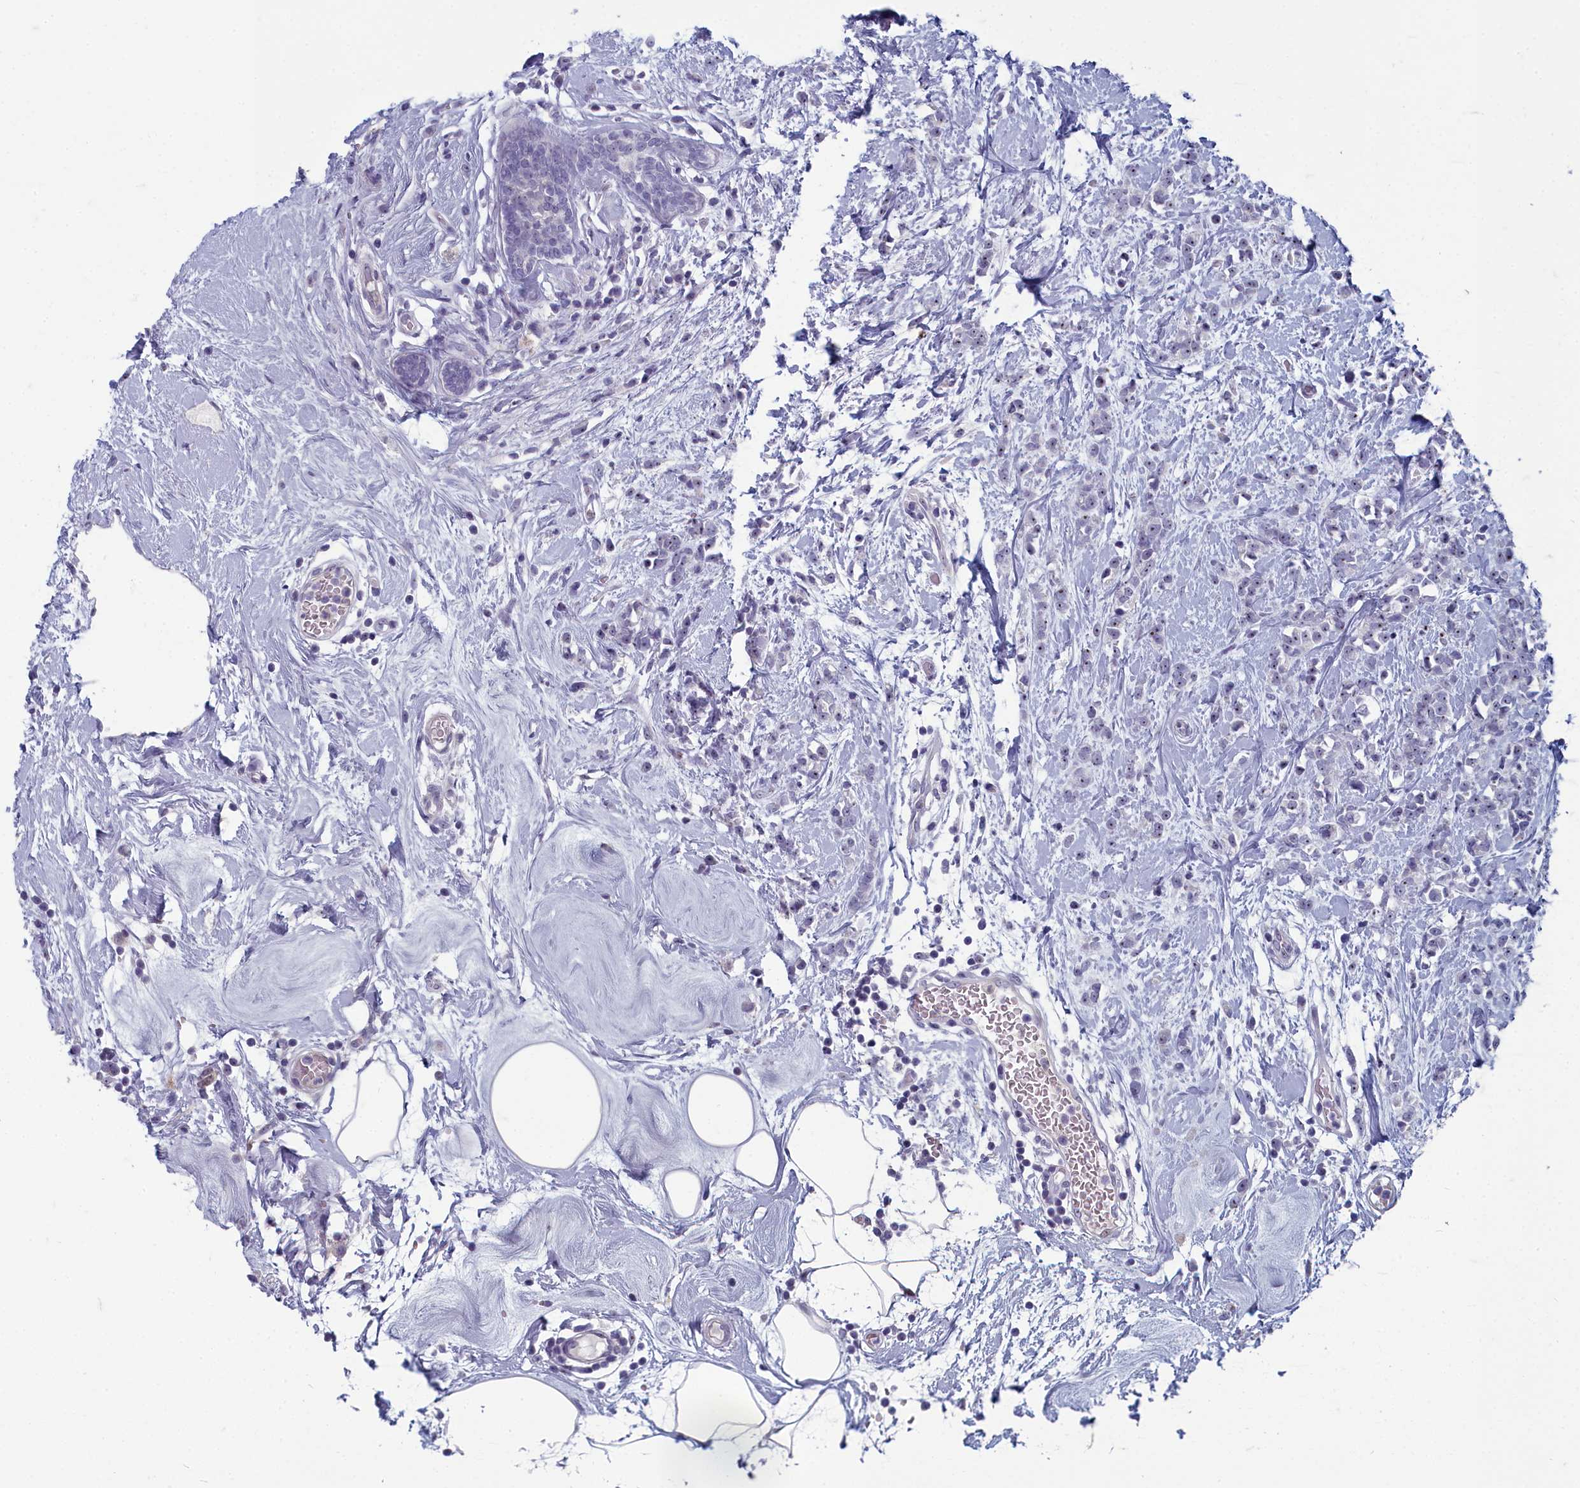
{"staining": {"intensity": "negative", "quantity": "none", "location": "none"}, "tissue": "breast cancer", "cell_type": "Tumor cells", "image_type": "cancer", "snomed": [{"axis": "morphology", "description": "Lobular carcinoma"}, {"axis": "topography", "description": "Breast"}], "caption": "A high-resolution image shows immunohistochemistry staining of breast cancer (lobular carcinoma), which displays no significant staining in tumor cells.", "gene": "INSYN2A", "patient": {"sex": "female", "age": 58}}